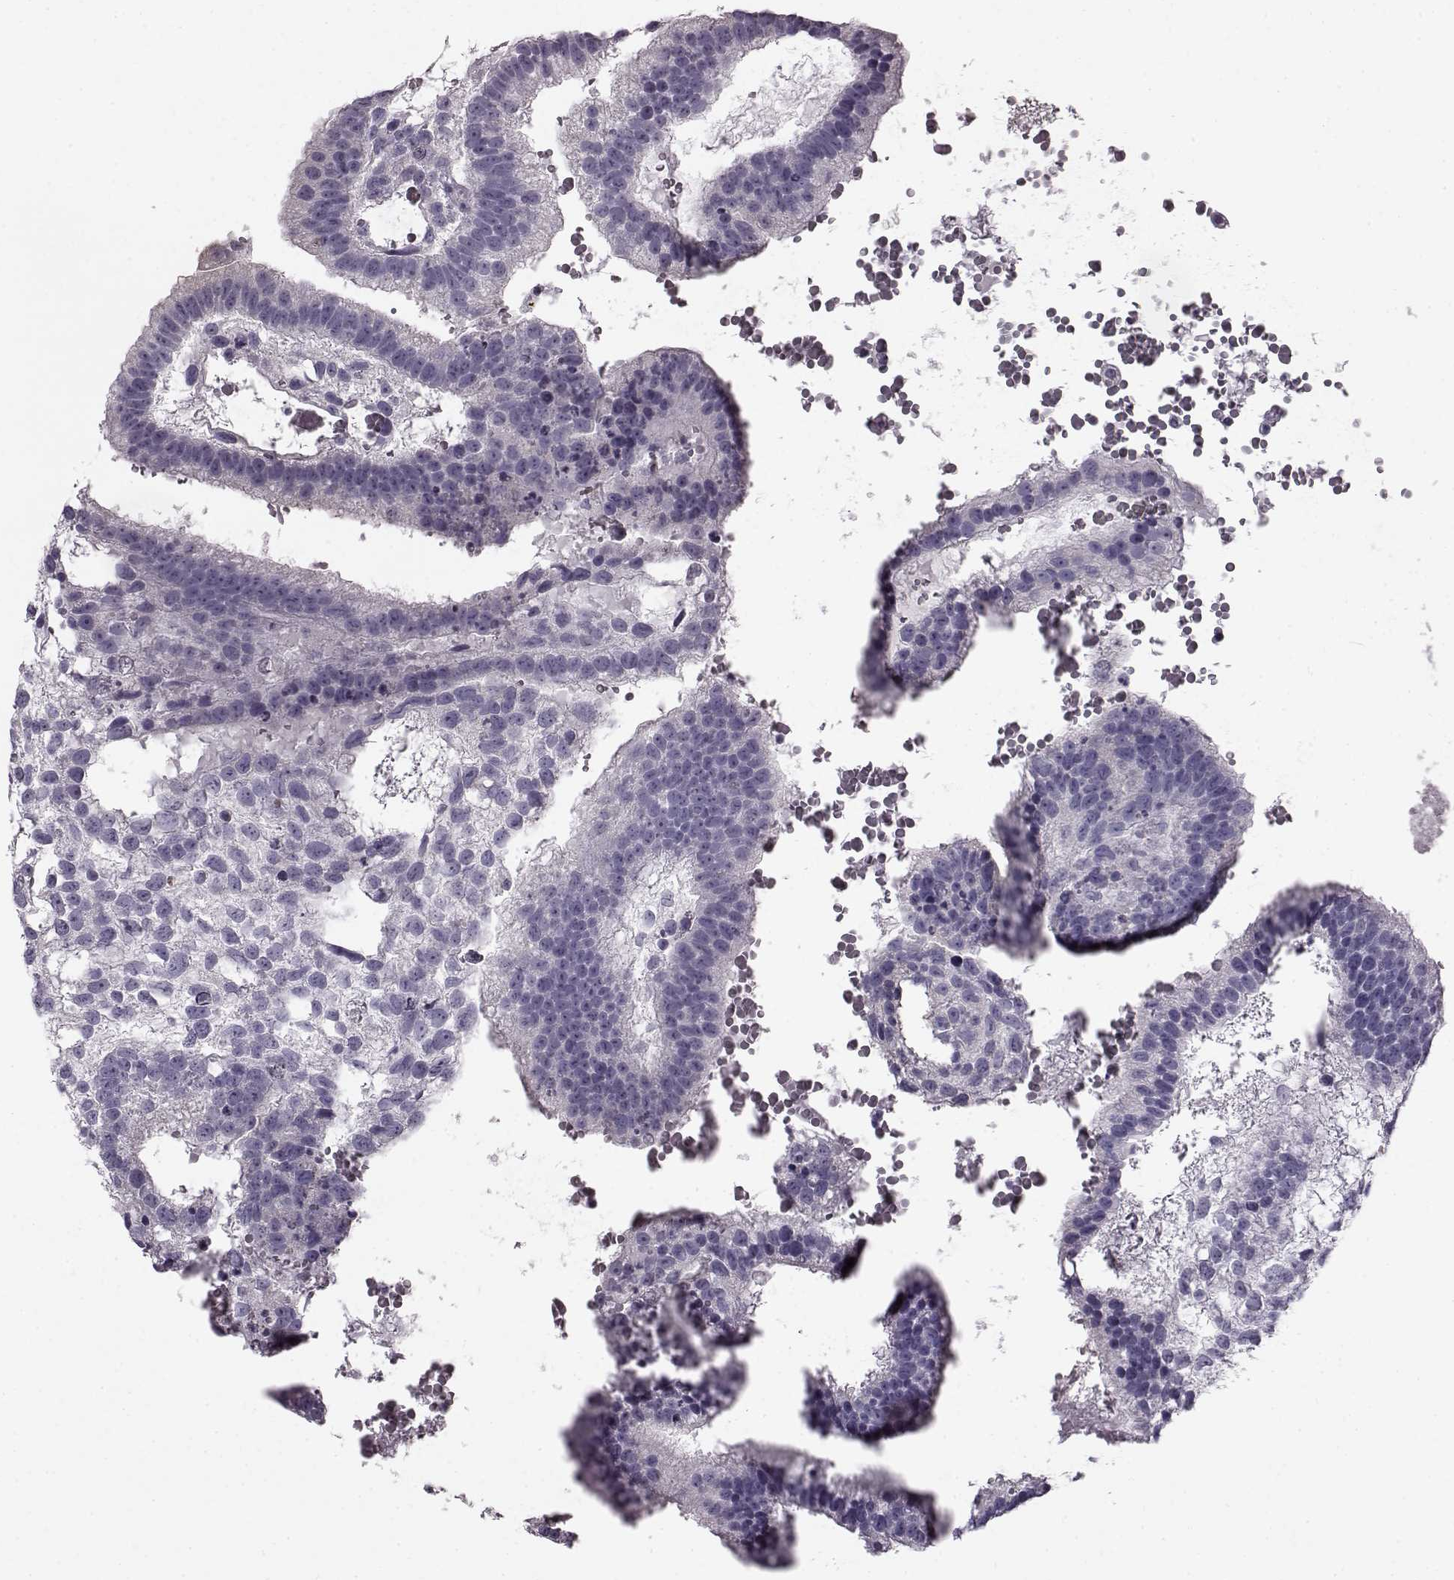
{"staining": {"intensity": "negative", "quantity": "none", "location": "none"}, "tissue": "testis cancer", "cell_type": "Tumor cells", "image_type": "cancer", "snomed": [{"axis": "morphology", "description": "Normal tissue, NOS"}, {"axis": "morphology", "description": "Carcinoma, Embryonal, NOS"}, {"axis": "topography", "description": "Testis"}, {"axis": "topography", "description": "Epididymis"}], "caption": "Immunohistochemical staining of human testis embryonal carcinoma displays no significant positivity in tumor cells.", "gene": "ODAD4", "patient": {"sex": "male", "age": 32}}